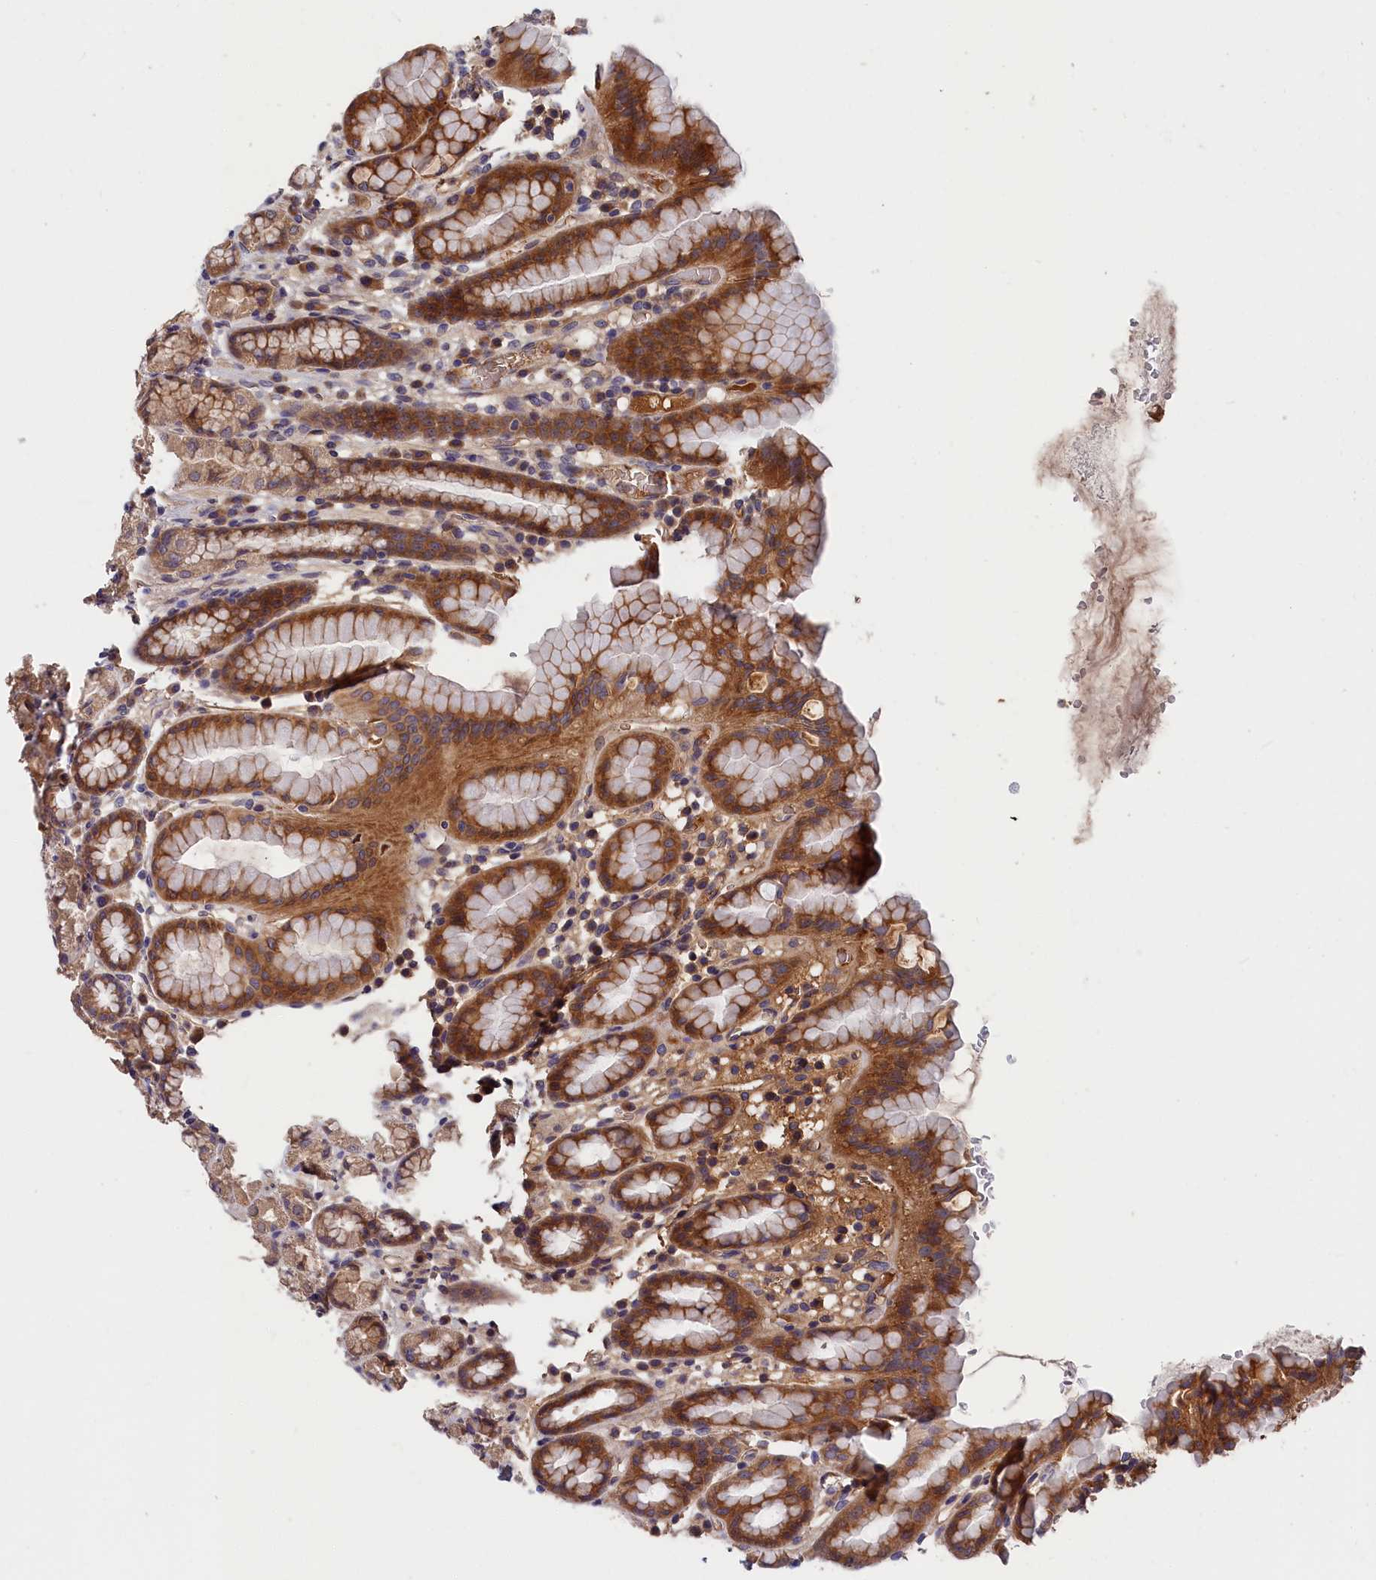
{"staining": {"intensity": "strong", "quantity": ">75%", "location": "cytoplasmic/membranous"}, "tissue": "stomach", "cell_type": "Glandular cells", "image_type": "normal", "snomed": [{"axis": "morphology", "description": "Normal tissue, NOS"}, {"axis": "topography", "description": "Stomach, upper"}, {"axis": "topography", "description": "Stomach, lower"}, {"axis": "topography", "description": "Small intestine"}], "caption": "This photomicrograph exhibits immunohistochemistry (IHC) staining of benign stomach, with high strong cytoplasmic/membranous staining in about >75% of glandular cells.", "gene": "ITIH1", "patient": {"sex": "male", "age": 68}}